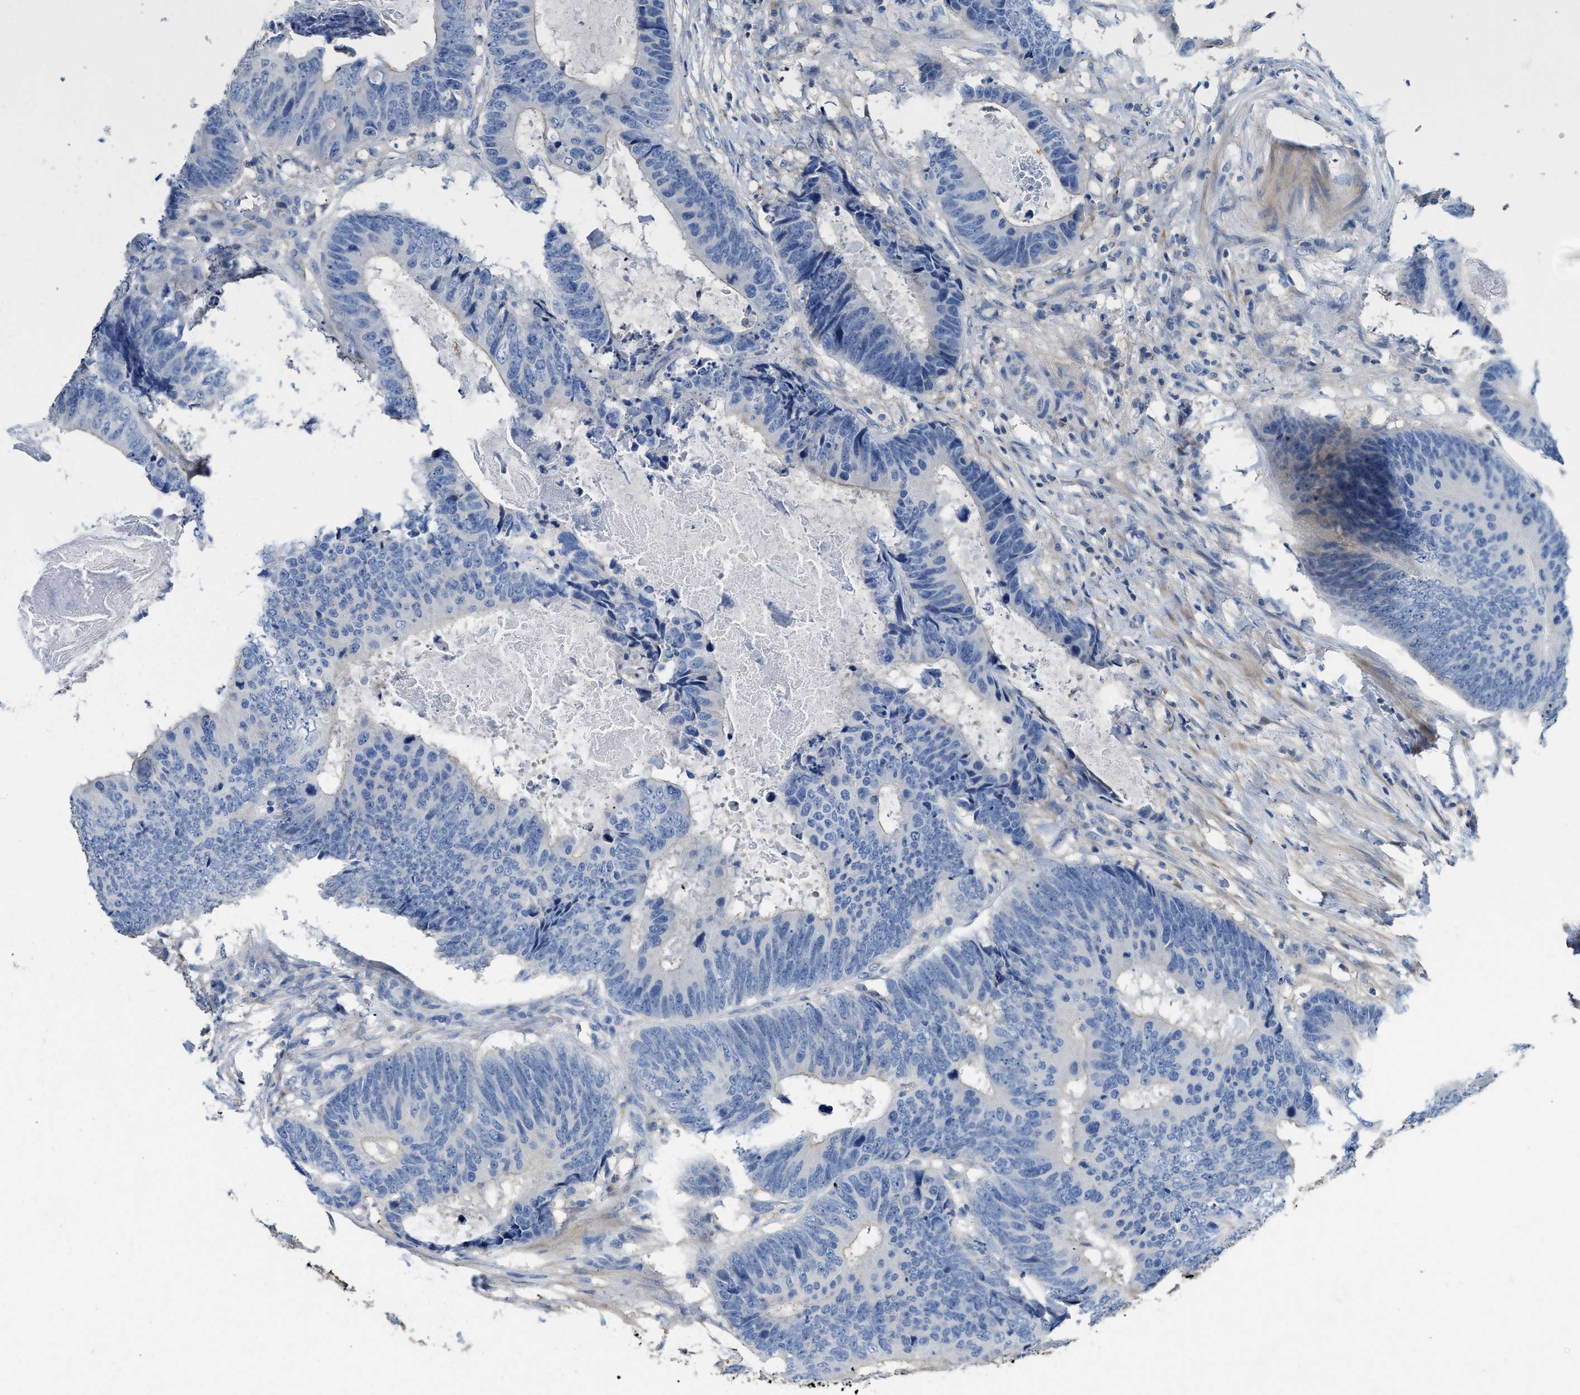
{"staining": {"intensity": "negative", "quantity": "none", "location": "none"}, "tissue": "colorectal cancer", "cell_type": "Tumor cells", "image_type": "cancer", "snomed": [{"axis": "morphology", "description": "Adenocarcinoma, NOS"}, {"axis": "topography", "description": "Colon"}], "caption": "Immunohistochemistry of human colorectal adenocarcinoma exhibits no staining in tumor cells. (DAB immunohistochemistry (IHC) visualized using brightfield microscopy, high magnification).", "gene": "C1S", "patient": {"sex": "male", "age": 56}}